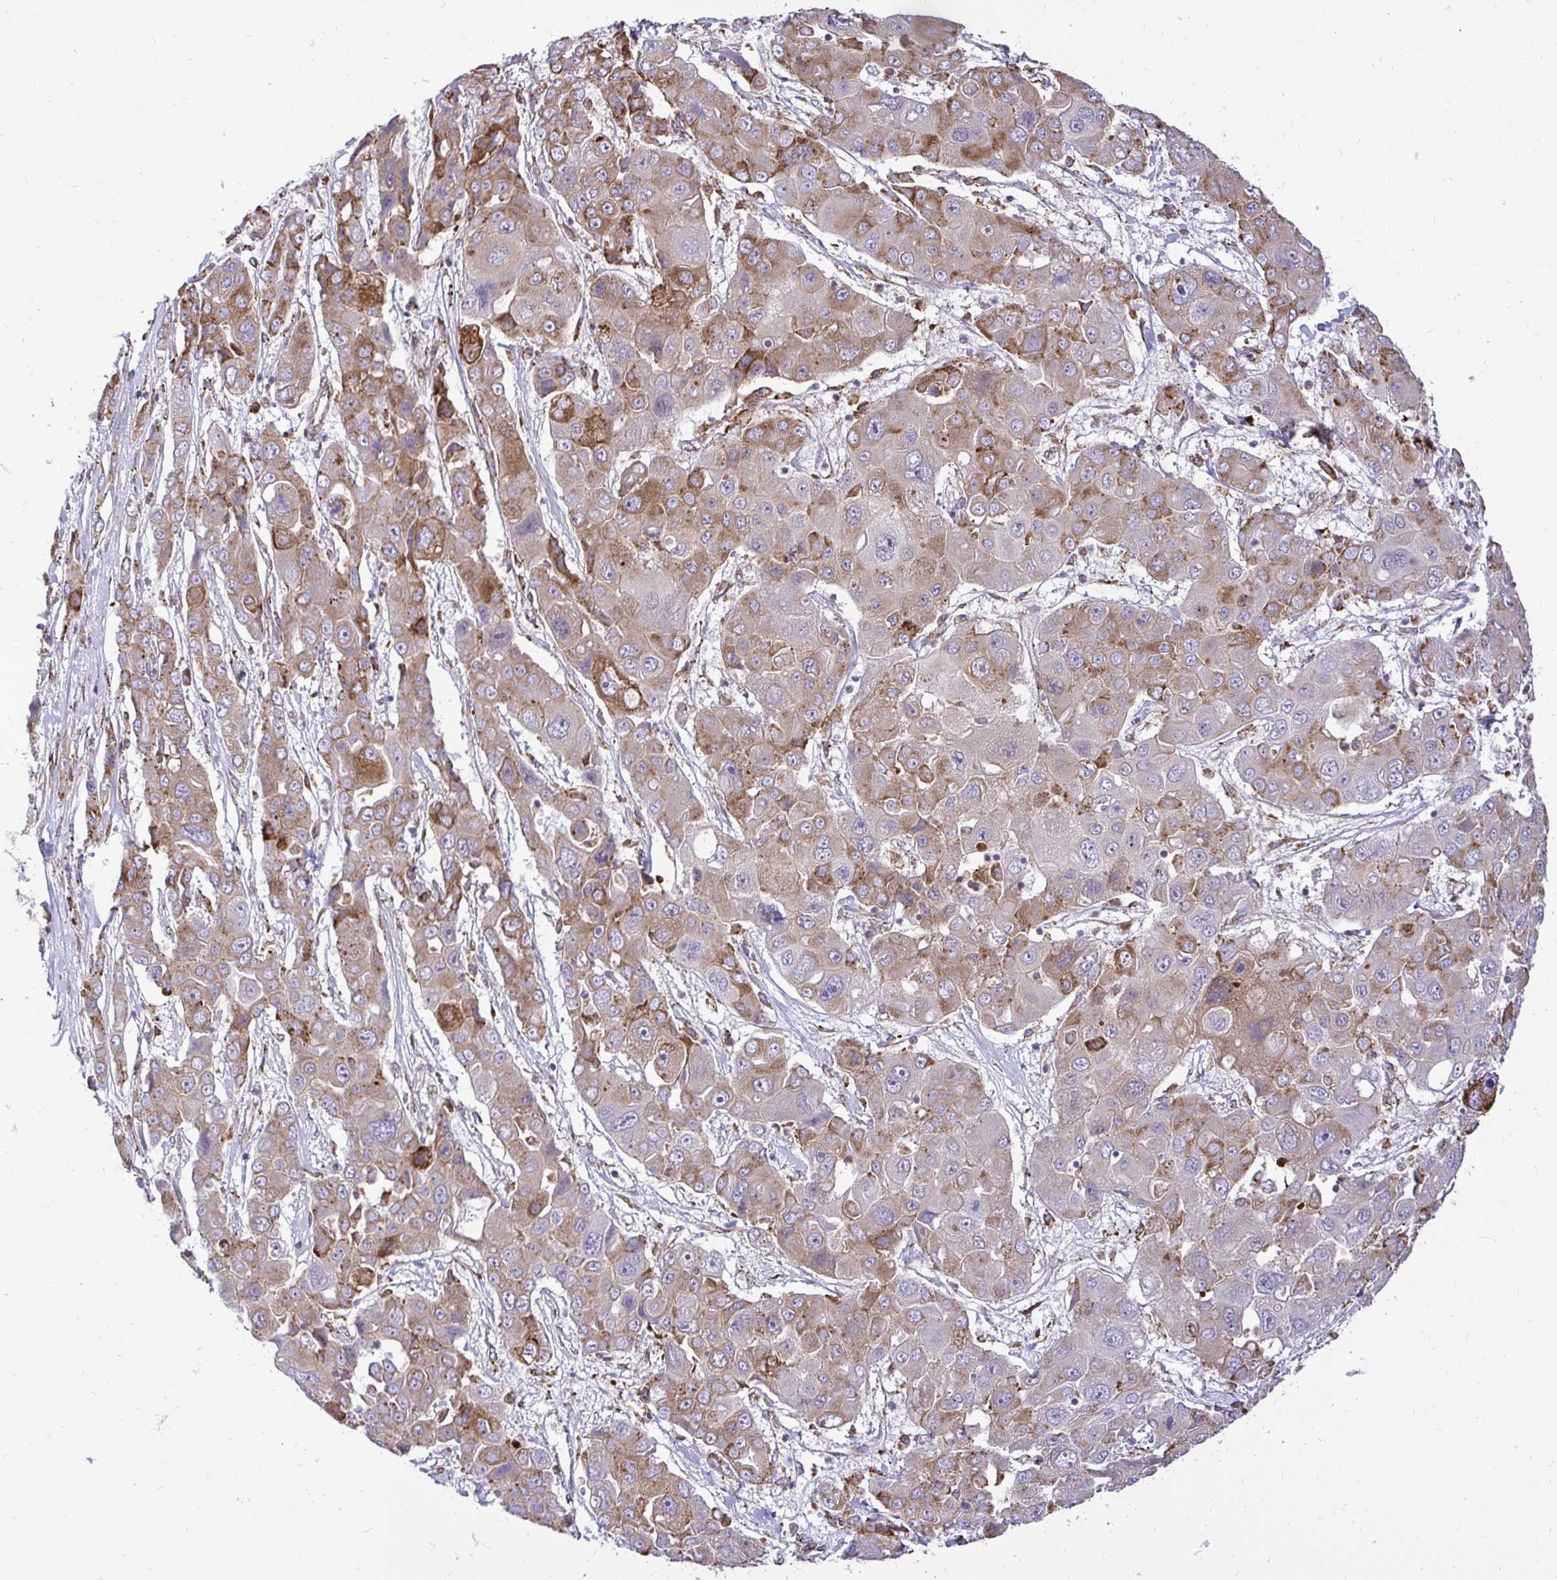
{"staining": {"intensity": "moderate", "quantity": "25%-75%", "location": "cytoplasmic/membranous"}, "tissue": "liver cancer", "cell_type": "Tumor cells", "image_type": "cancer", "snomed": [{"axis": "morphology", "description": "Cholangiocarcinoma"}, {"axis": "topography", "description": "Liver"}], "caption": "Tumor cells demonstrate moderate cytoplasmic/membranous positivity in approximately 25%-75% of cells in liver cancer (cholangiocarcinoma).", "gene": "NAALAD2", "patient": {"sex": "male", "age": 67}}